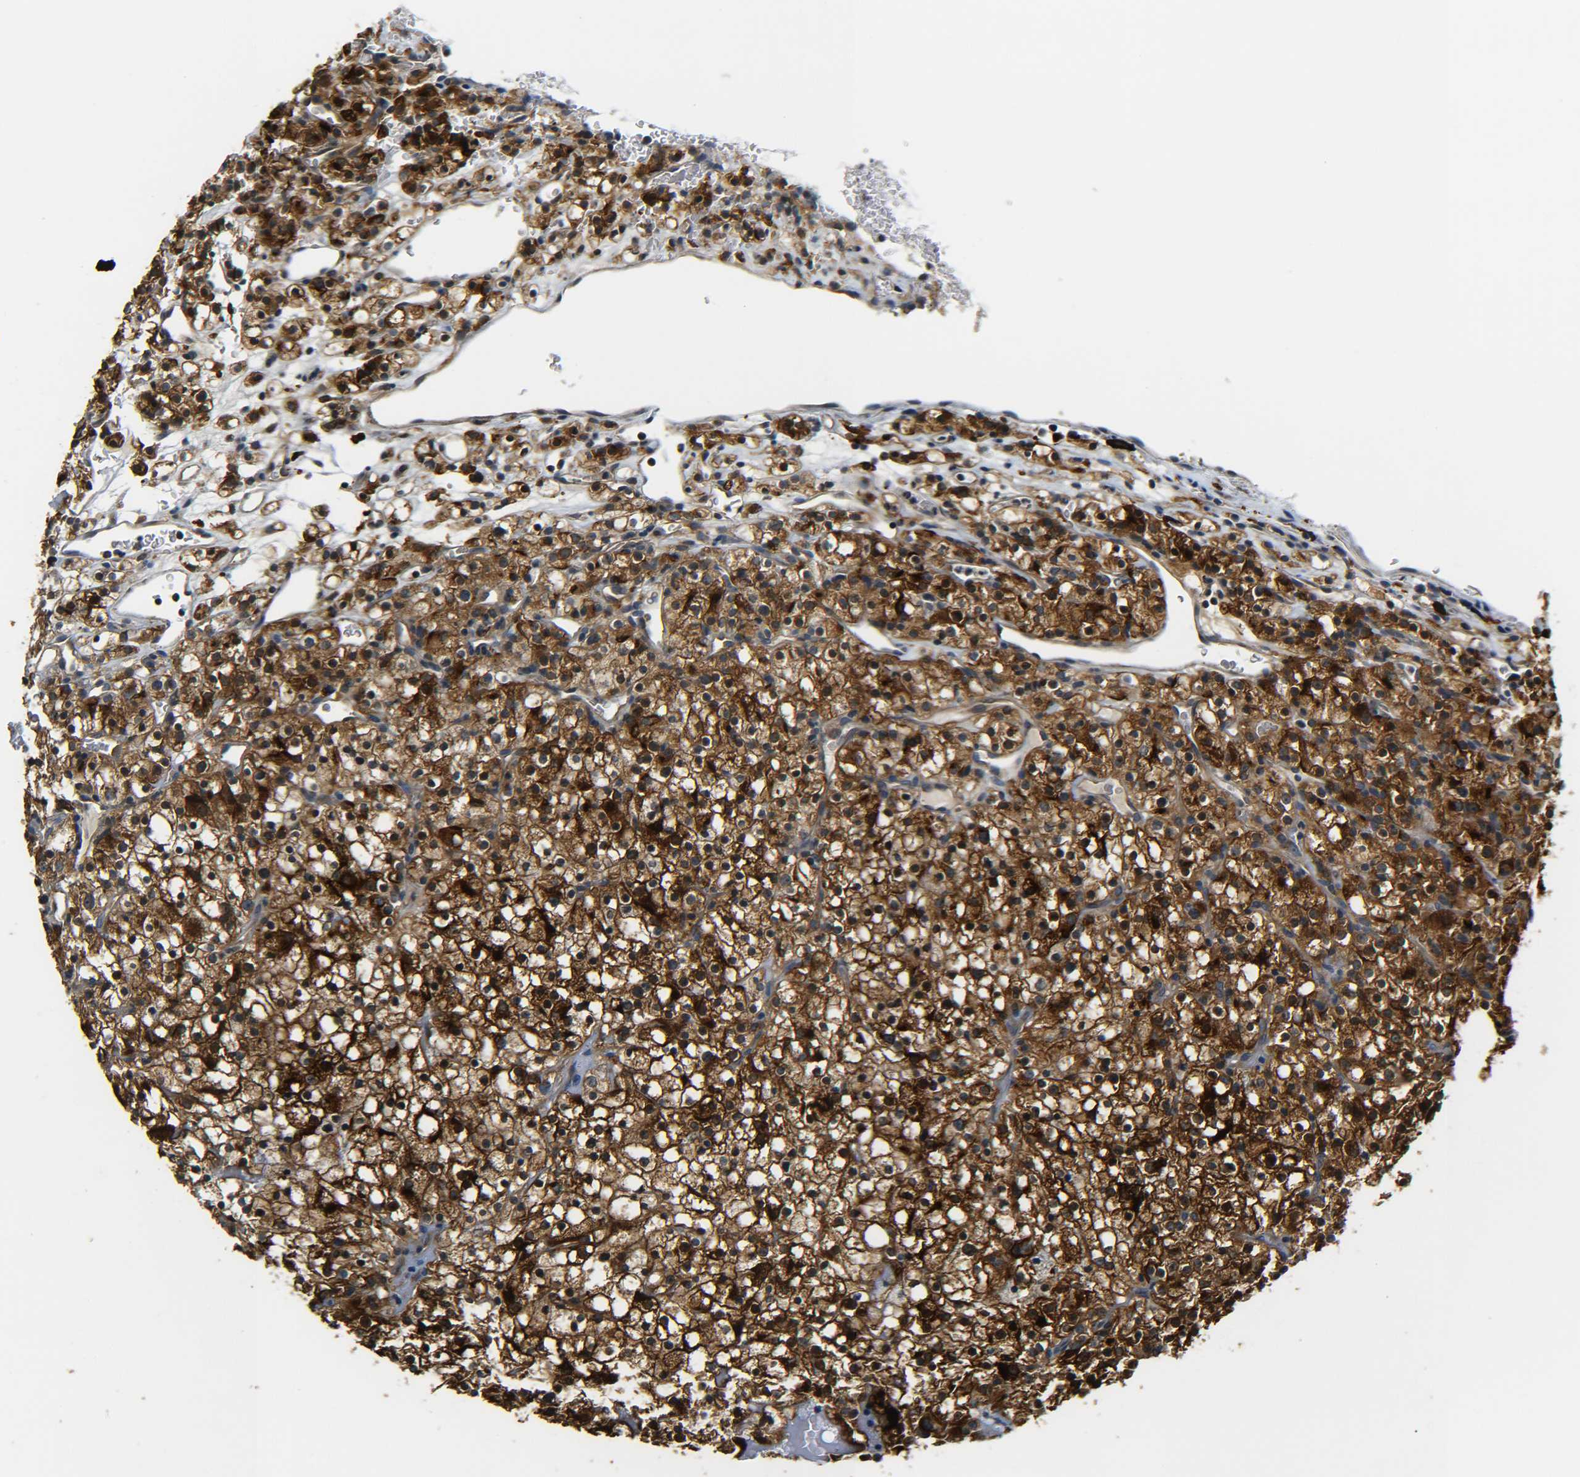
{"staining": {"intensity": "strong", "quantity": ">75%", "location": "cytoplasmic/membranous"}, "tissue": "renal cancer", "cell_type": "Tumor cells", "image_type": "cancer", "snomed": [{"axis": "morphology", "description": "Normal tissue, NOS"}, {"axis": "morphology", "description": "Adenocarcinoma, NOS"}, {"axis": "topography", "description": "Kidney"}], "caption": "The image reveals staining of adenocarcinoma (renal), revealing strong cytoplasmic/membranous protein positivity (brown color) within tumor cells. Nuclei are stained in blue.", "gene": "DAB2", "patient": {"sex": "female", "age": 72}}